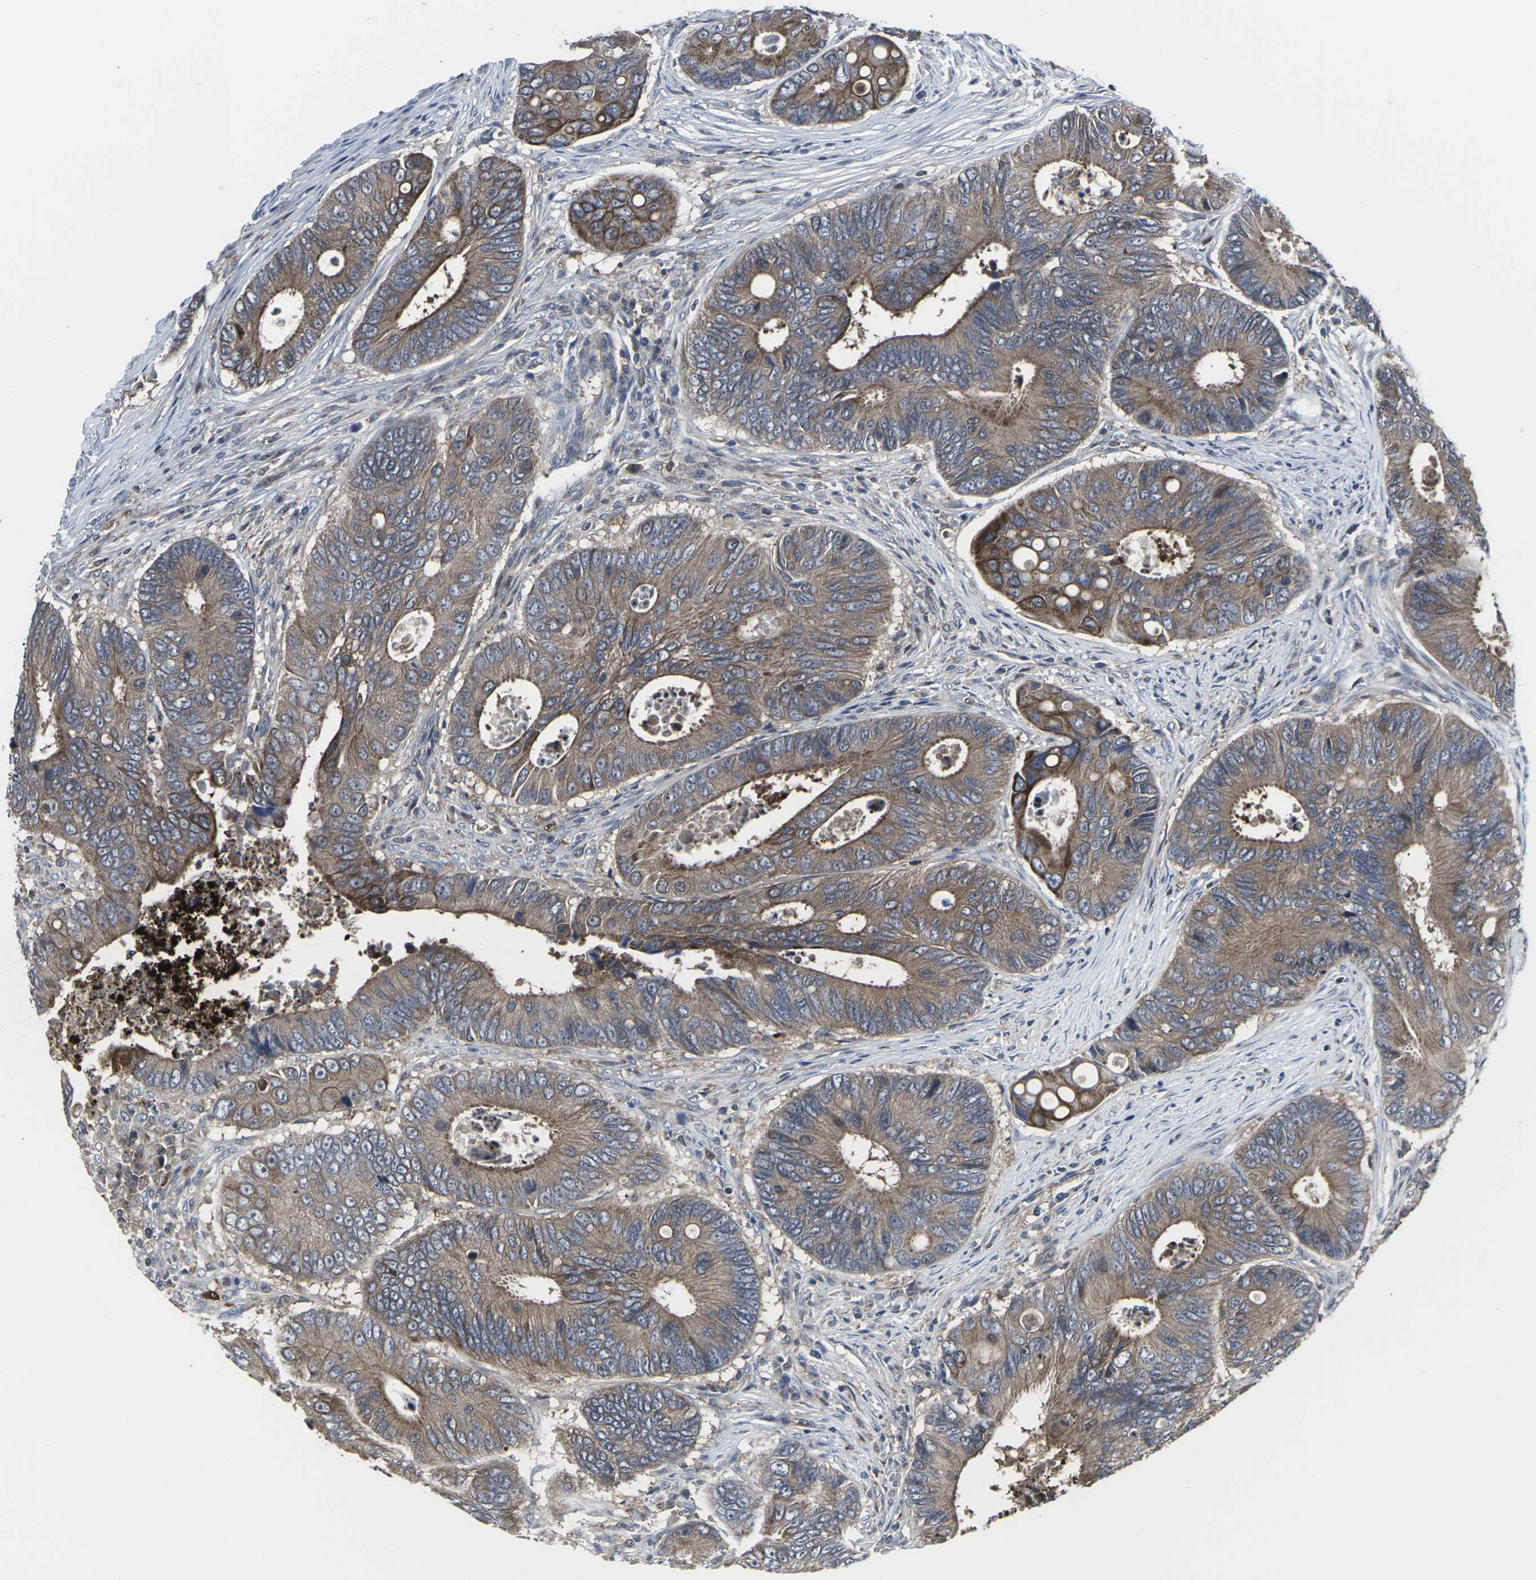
{"staining": {"intensity": "moderate", "quantity": ">75%", "location": "cytoplasmic/membranous"}, "tissue": "colorectal cancer", "cell_type": "Tumor cells", "image_type": "cancer", "snomed": [{"axis": "morphology", "description": "Inflammation, NOS"}, {"axis": "morphology", "description": "Adenocarcinoma, NOS"}, {"axis": "topography", "description": "Colon"}], "caption": "Immunohistochemical staining of adenocarcinoma (colorectal) displays medium levels of moderate cytoplasmic/membranous positivity in about >75% of tumor cells. The protein is shown in brown color, while the nuclei are stained blue.", "gene": "HPRT1", "patient": {"sex": "male", "age": 72}}